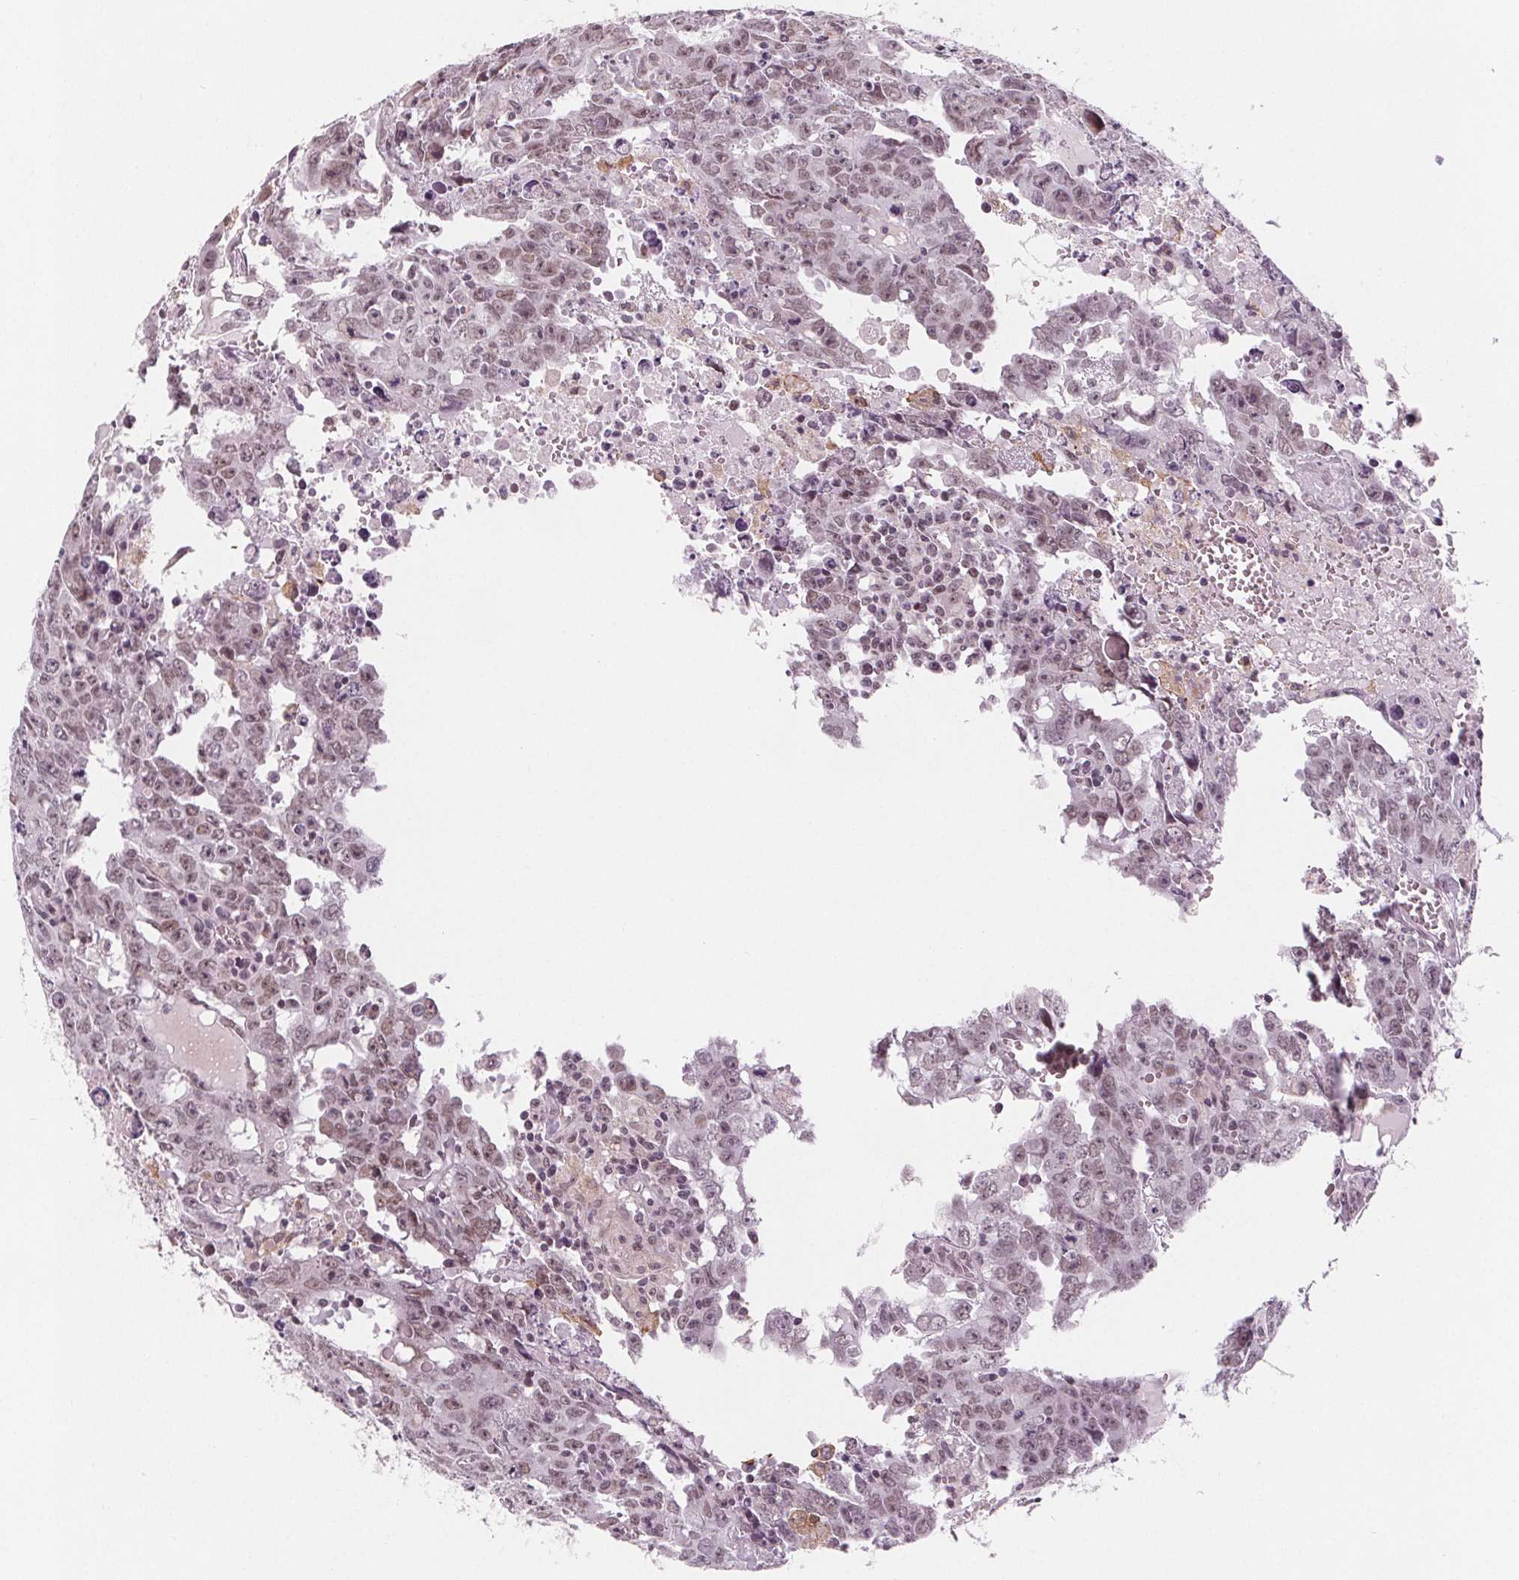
{"staining": {"intensity": "moderate", "quantity": "25%-75%", "location": "nuclear"}, "tissue": "testis cancer", "cell_type": "Tumor cells", "image_type": "cancer", "snomed": [{"axis": "morphology", "description": "Carcinoma, Embryonal, NOS"}, {"axis": "topography", "description": "Testis"}], "caption": "A medium amount of moderate nuclear expression is identified in about 25%-75% of tumor cells in testis embryonal carcinoma tissue.", "gene": "DPM2", "patient": {"sex": "male", "age": 22}}